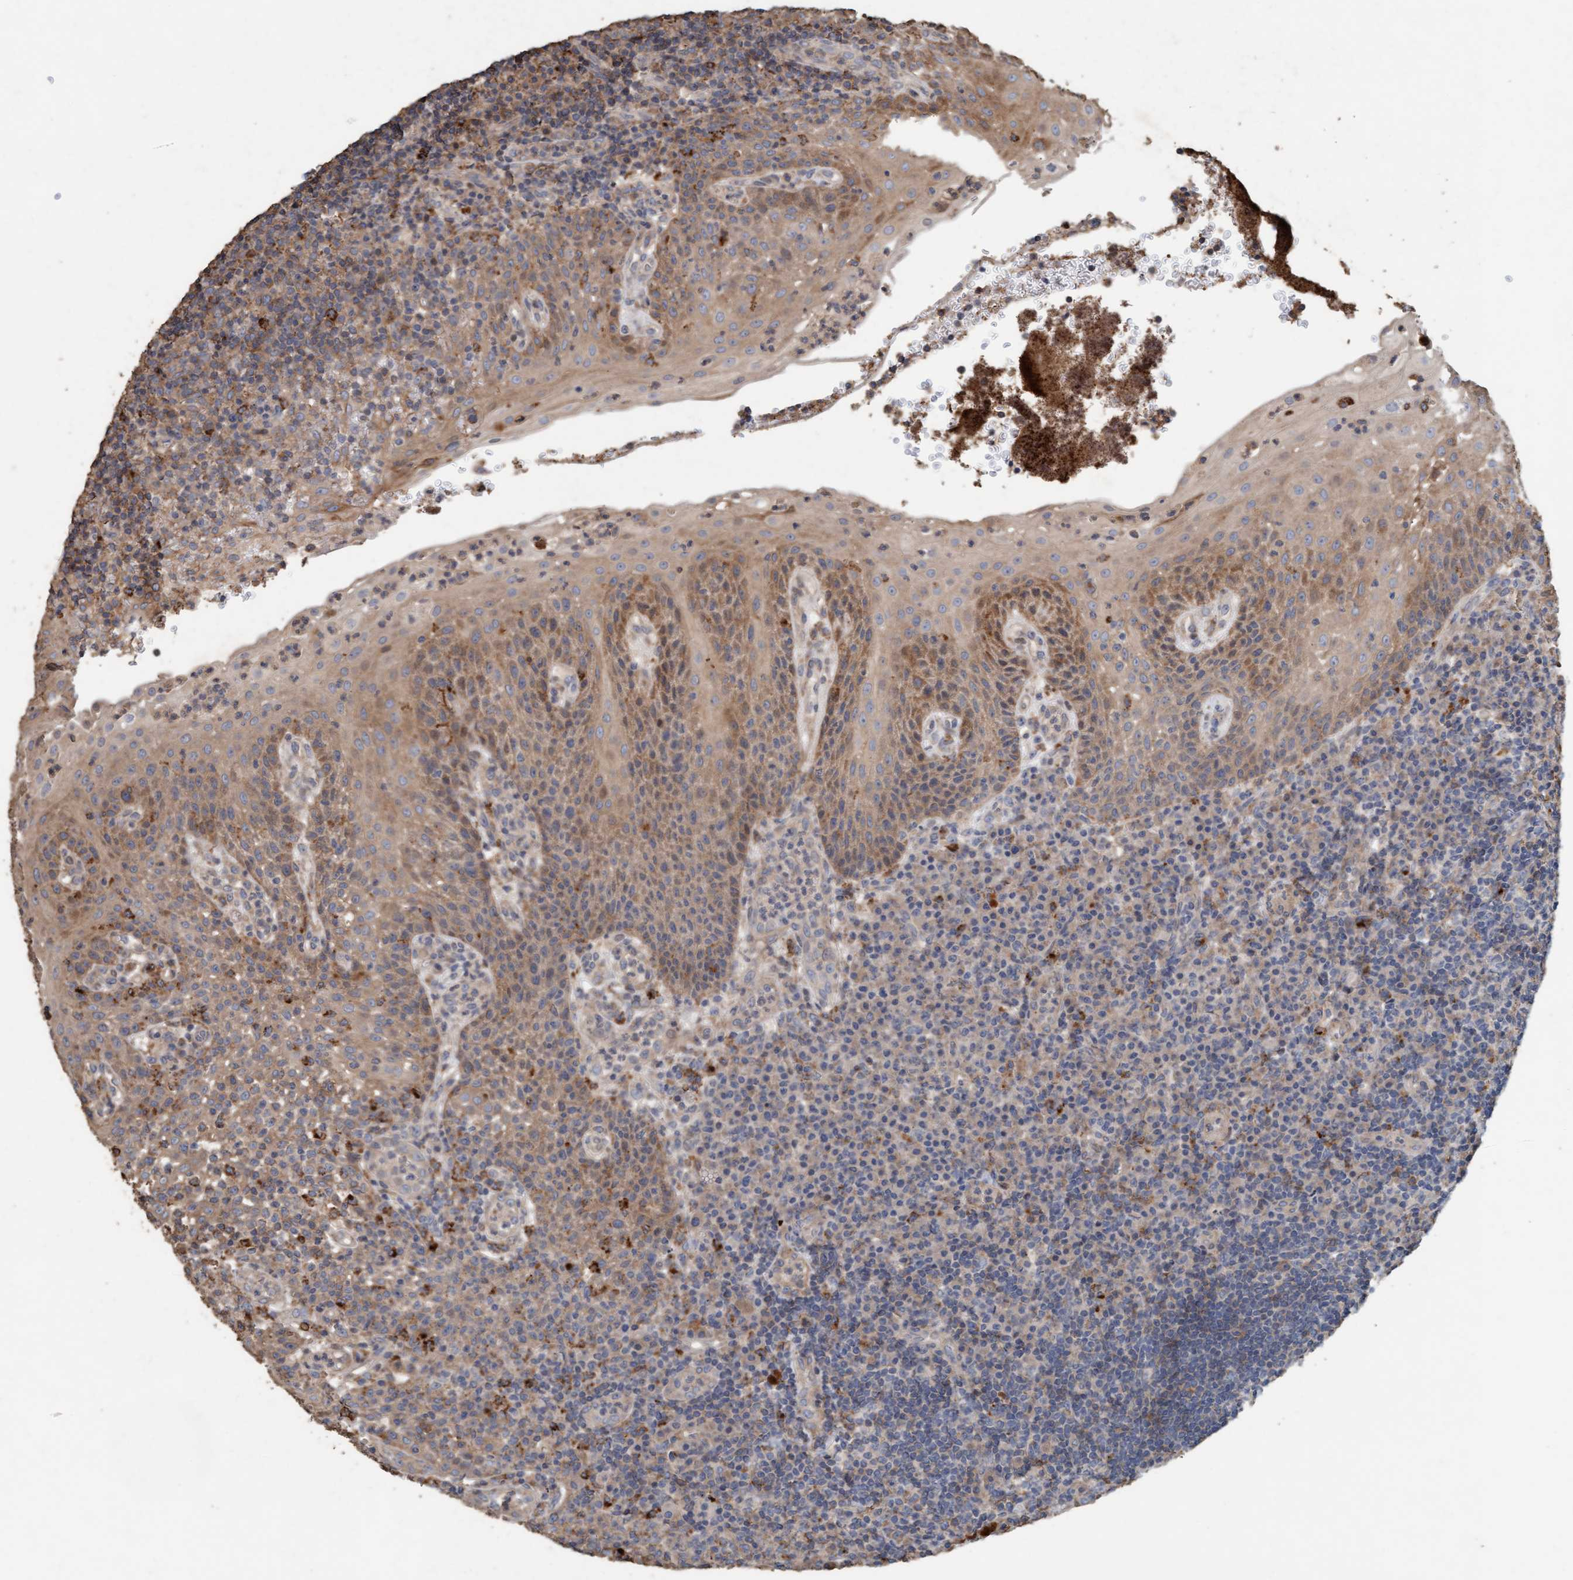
{"staining": {"intensity": "moderate", "quantity": "<25%", "location": "cytoplasmic/membranous"}, "tissue": "tonsil", "cell_type": "Germinal center cells", "image_type": "normal", "snomed": [{"axis": "morphology", "description": "Normal tissue, NOS"}, {"axis": "topography", "description": "Tonsil"}], "caption": "A micrograph of tonsil stained for a protein exhibits moderate cytoplasmic/membranous brown staining in germinal center cells. (Stains: DAB (3,3'-diaminobenzidine) in brown, nuclei in blue, Microscopy: brightfield microscopy at high magnification).", "gene": "LONRF1", "patient": {"sex": "female", "age": 40}}